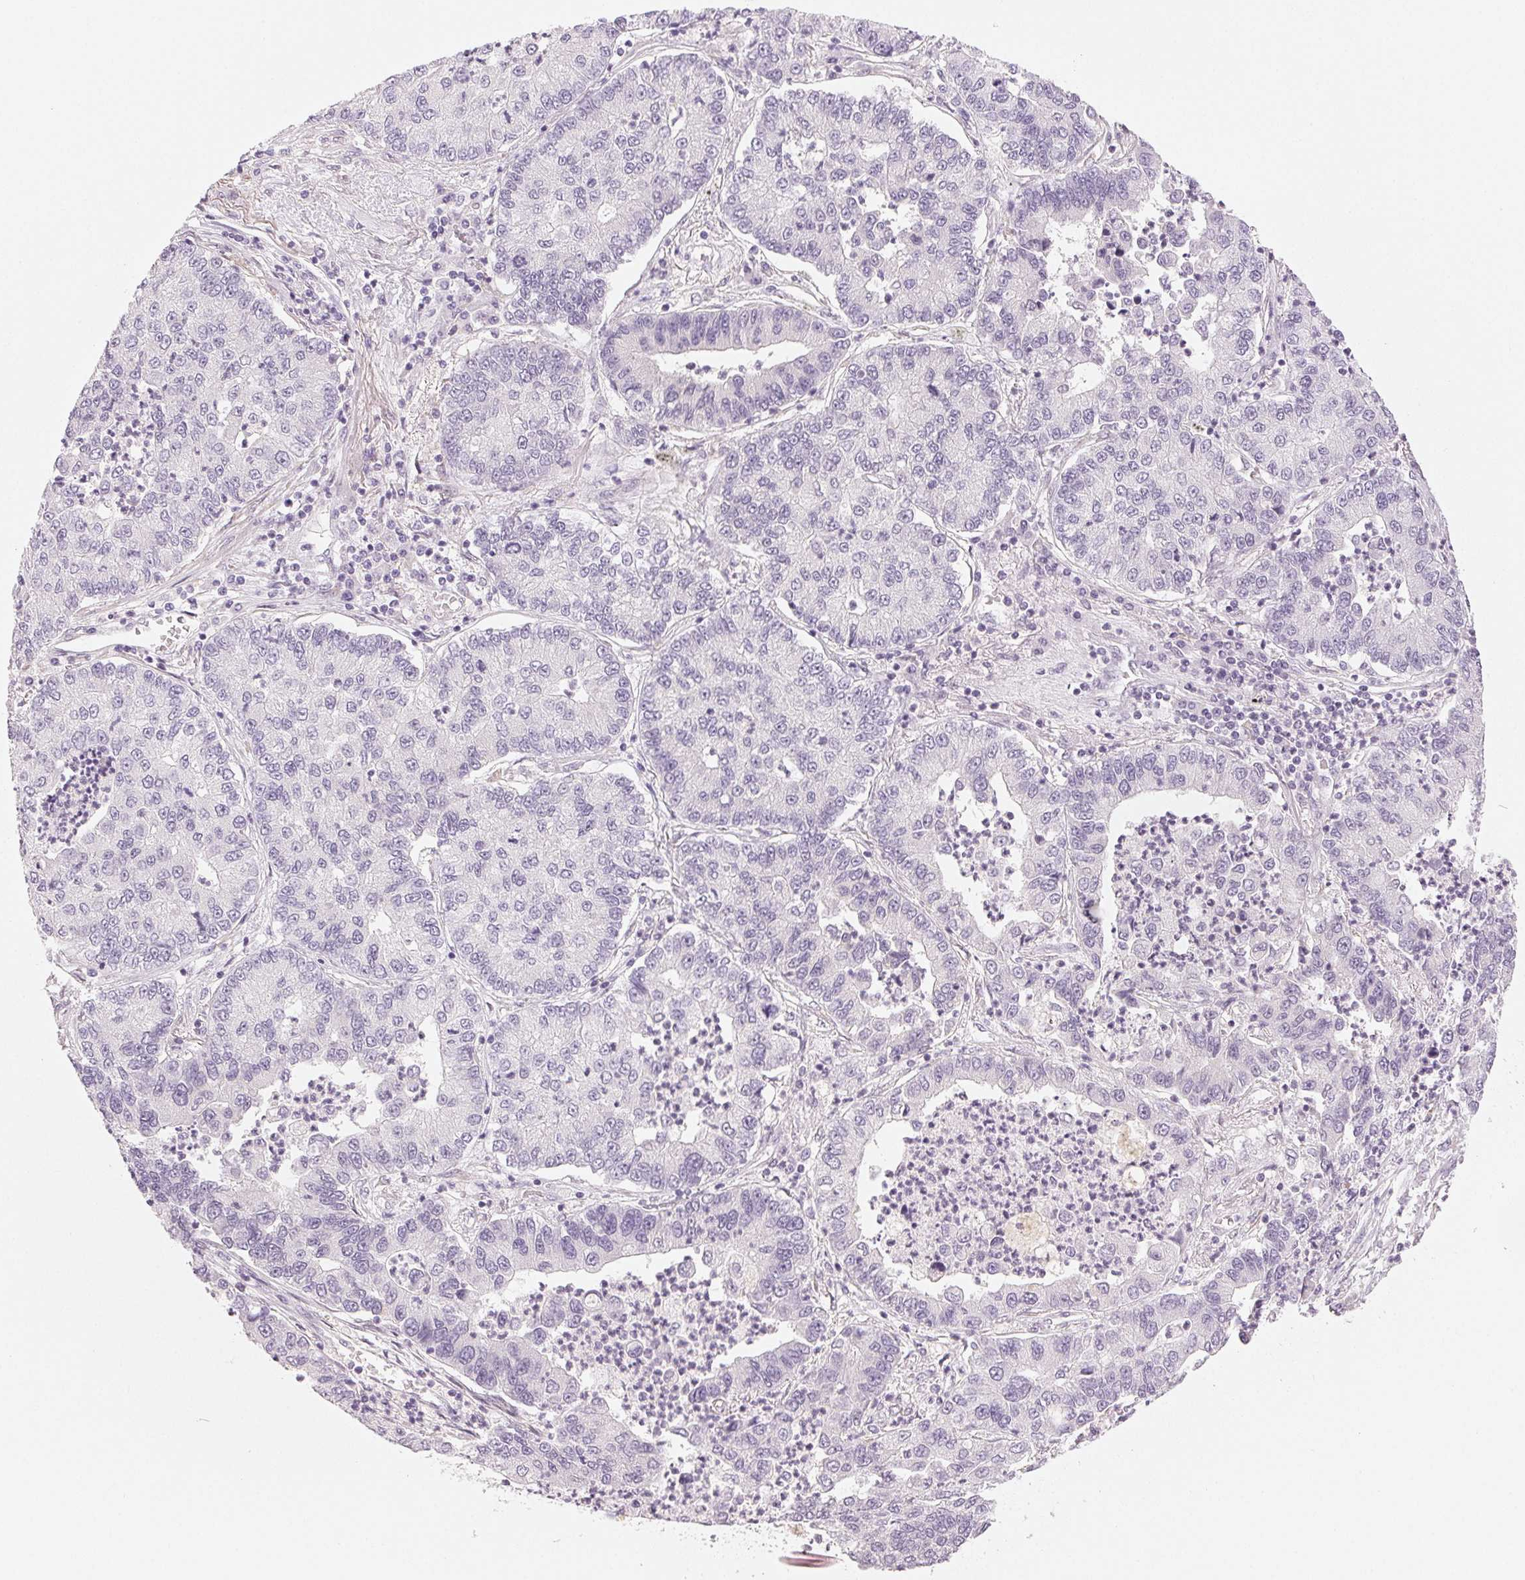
{"staining": {"intensity": "negative", "quantity": "none", "location": "none"}, "tissue": "lung cancer", "cell_type": "Tumor cells", "image_type": "cancer", "snomed": [{"axis": "morphology", "description": "Adenocarcinoma, NOS"}, {"axis": "topography", "description": "Lung"}], "caption": "Immunohistochemistry (IHC) image of lung cancer stained for a protein (brown), which displays no staining in tumor cells.", "gene": "MAP1LC3A", "patient": {"sex": "female", "age": 57}}